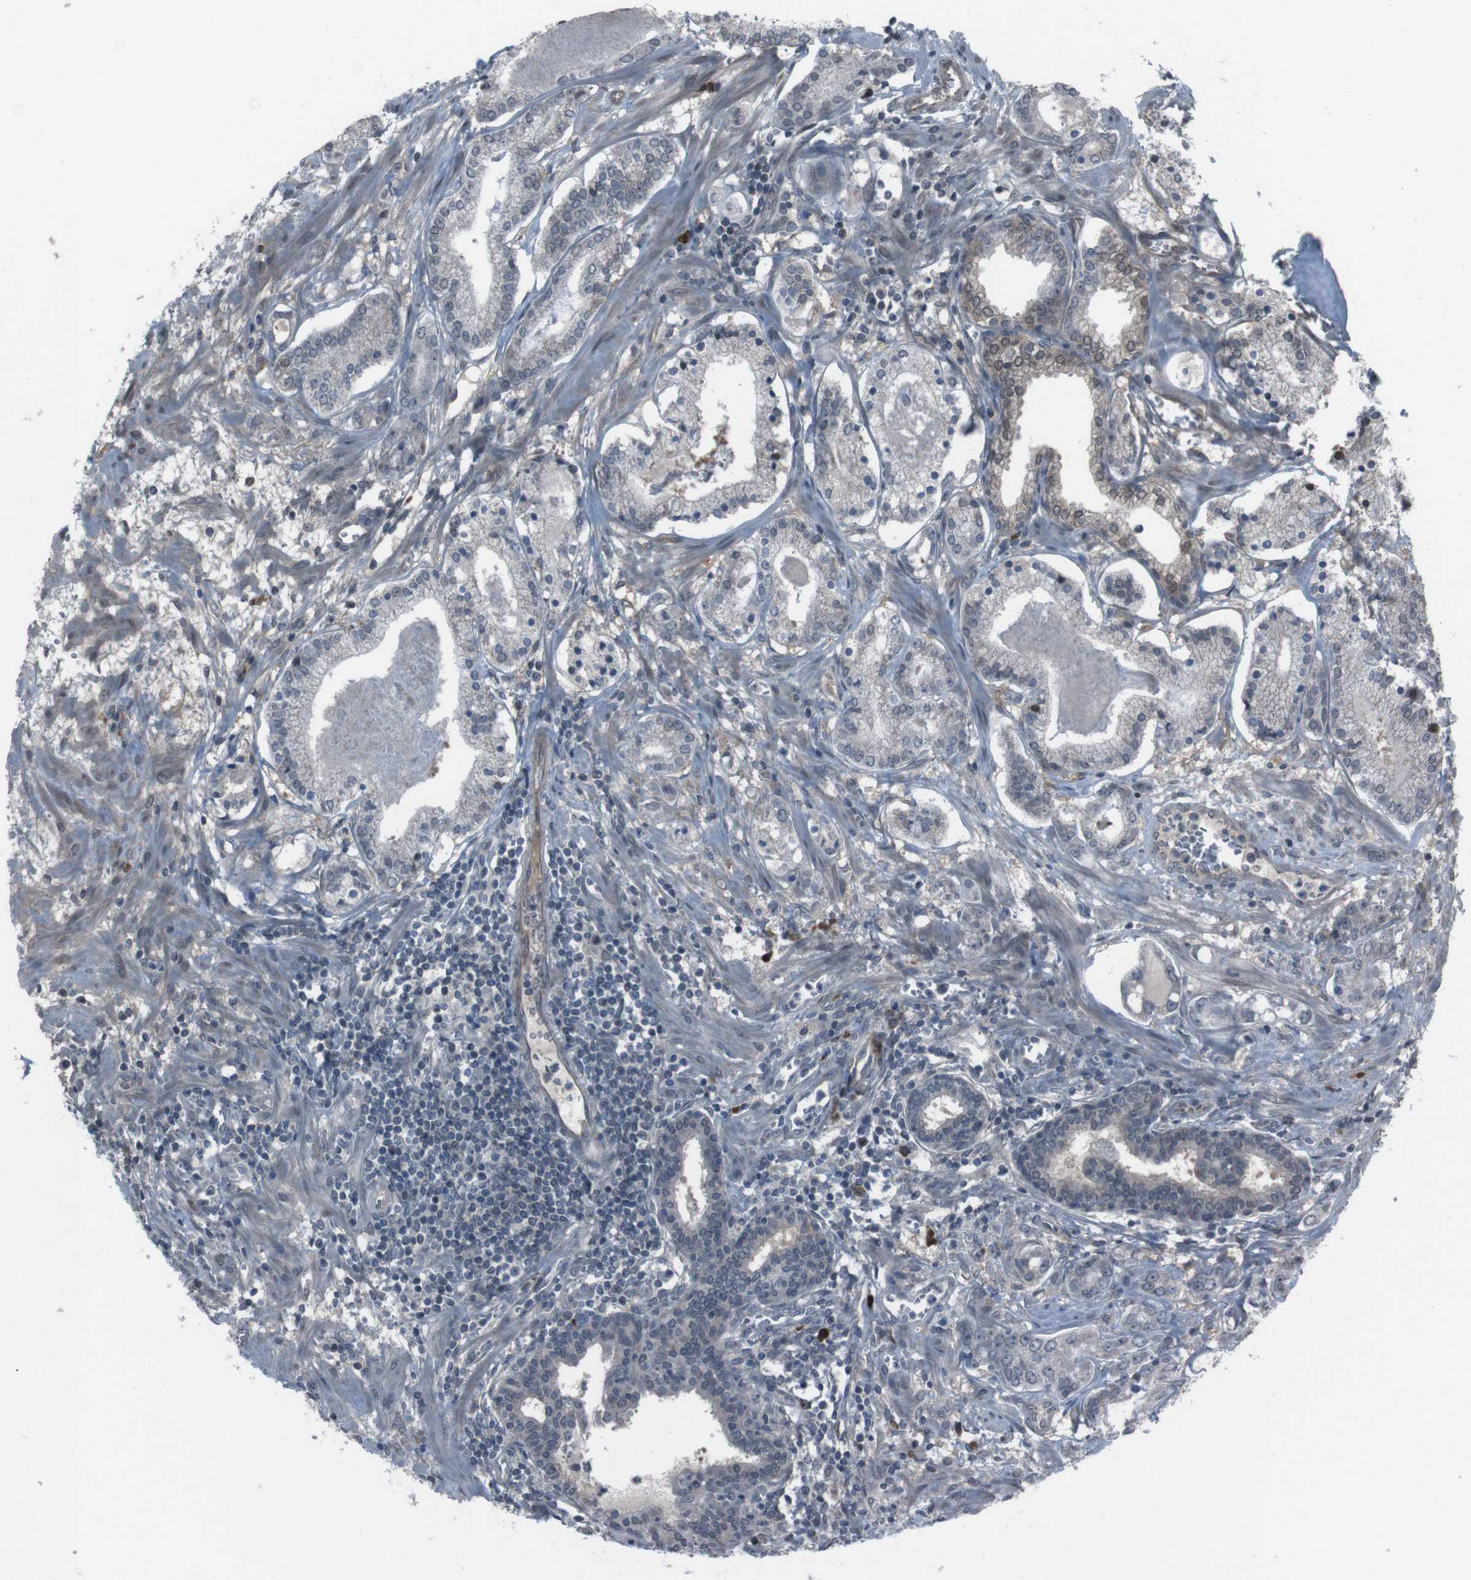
{"staining": {"intensity": "moderate", "quantity": "<25%", "location": "cytoplasmic/membranous,nuclear"}, "tissue": "prostate cancer", "cell_type": "Tumor cells", "image_type": "cancer", "snomed": [{"axis": "morphology", "description": "Adenocarcinoma, Low grade"}, {"axis": "topography", "description": "Prostate"}], "caption": "Tumor cells display low levels of moderate cytoplasmic/membranous and nuclear positivity in about <25% of cells in prostate low-grade adenocarcinoma.", "gene": "SS18L1", "patient": {"sex": "male", "age": 59}}